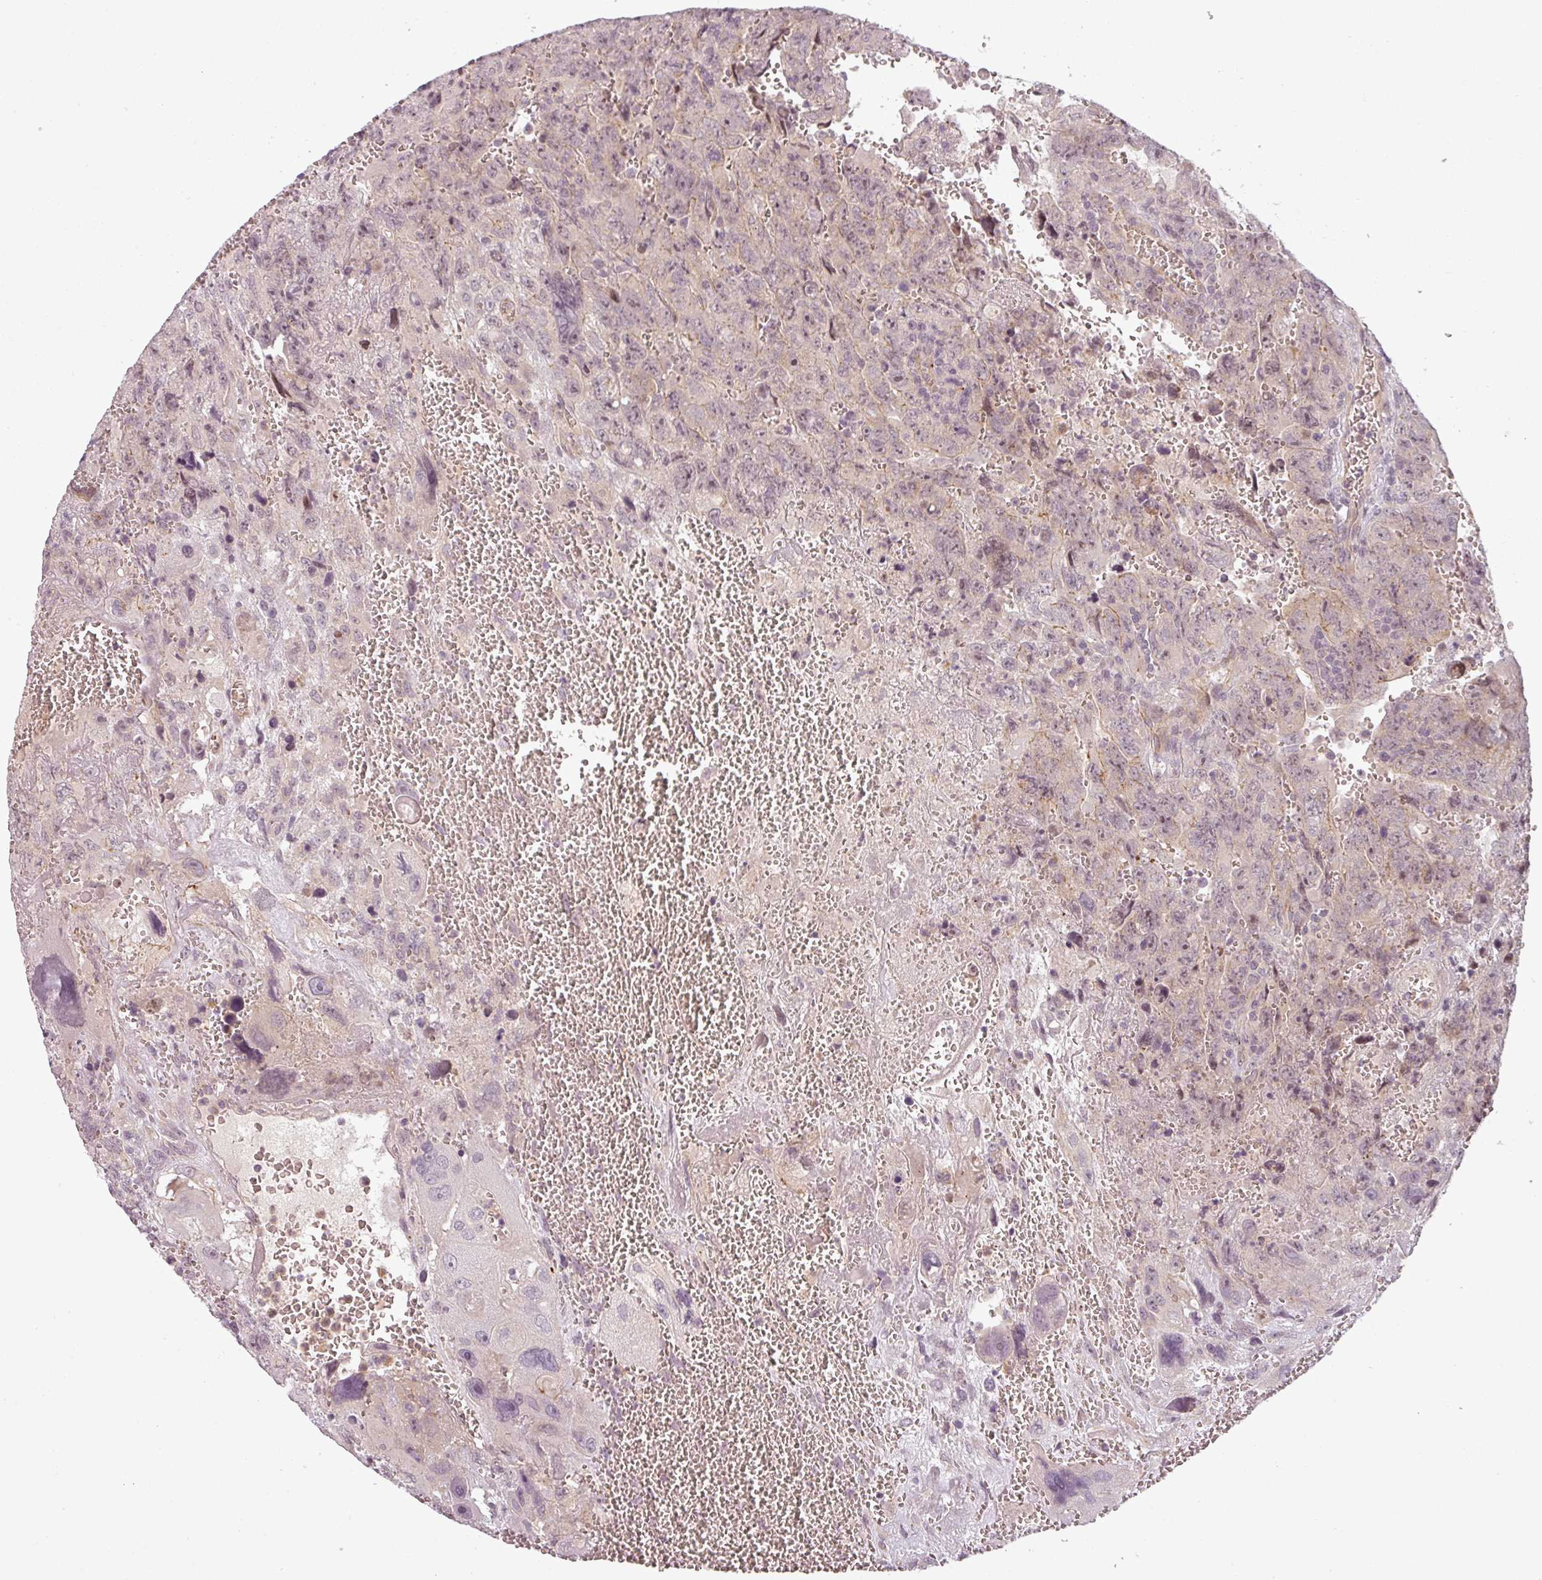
{"staining": {"intensity": "negative", "quantity": "none", "location": "none"}, "tissue": "testis cancer", "cell_type": "Tumor cells", "image_type": "cancer", "snomed": [{"axis": "morphology", "description": "Carcinoma, Embryonal, NOS"}, {"axis": "topography", "description": "Testis"}], "caption": "An immunohistochemistry micrograph of testis embryonal carcinoma is shown. There is no staining in tumor cells of testis embryonal carcinoma. (DAB immunohistochemistry with hematoxylin counter stain).", "gene": "SLC16A9", "patient": {"sex": "male", "age": 28}}